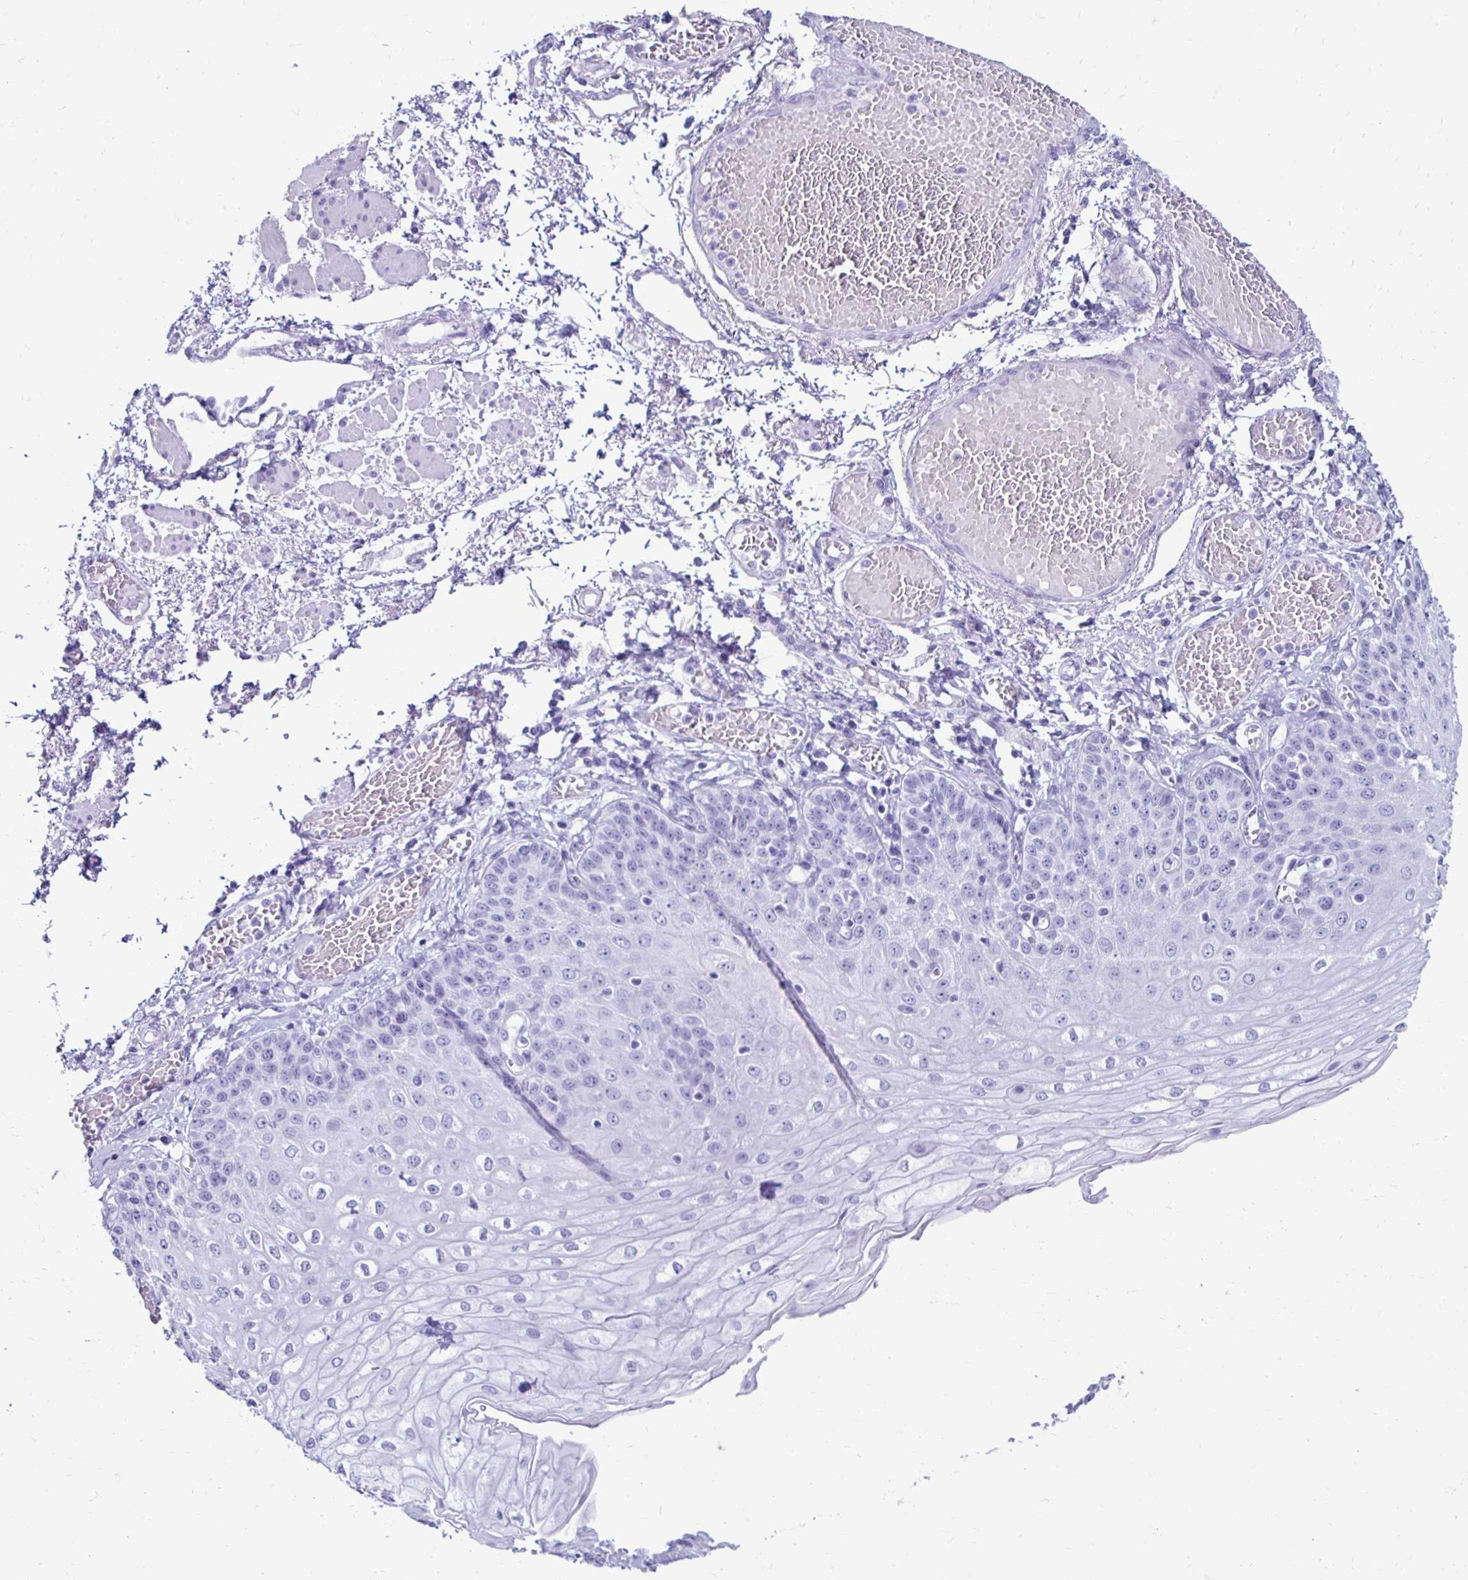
{"staining": {"intensity": "negative", "quantity": "none", "location": "none"}, "tissue": "esophagus", "cell_type": "Squamous epithelial cells", "image_type": "normal", "snomed": [{"axis": "morphology", "description": "Normal tissue, NOS"}, {"axis": "morphology", "description": "Adenocarcinoma, NOS"}, {"axis": "topography", "description": "Esophagus"}], "caption": "The image displays no staining of squamous epithelial cells in normal esophagus.", "gene": "CST5", "patient": {"sex": "male", "age": 81}}